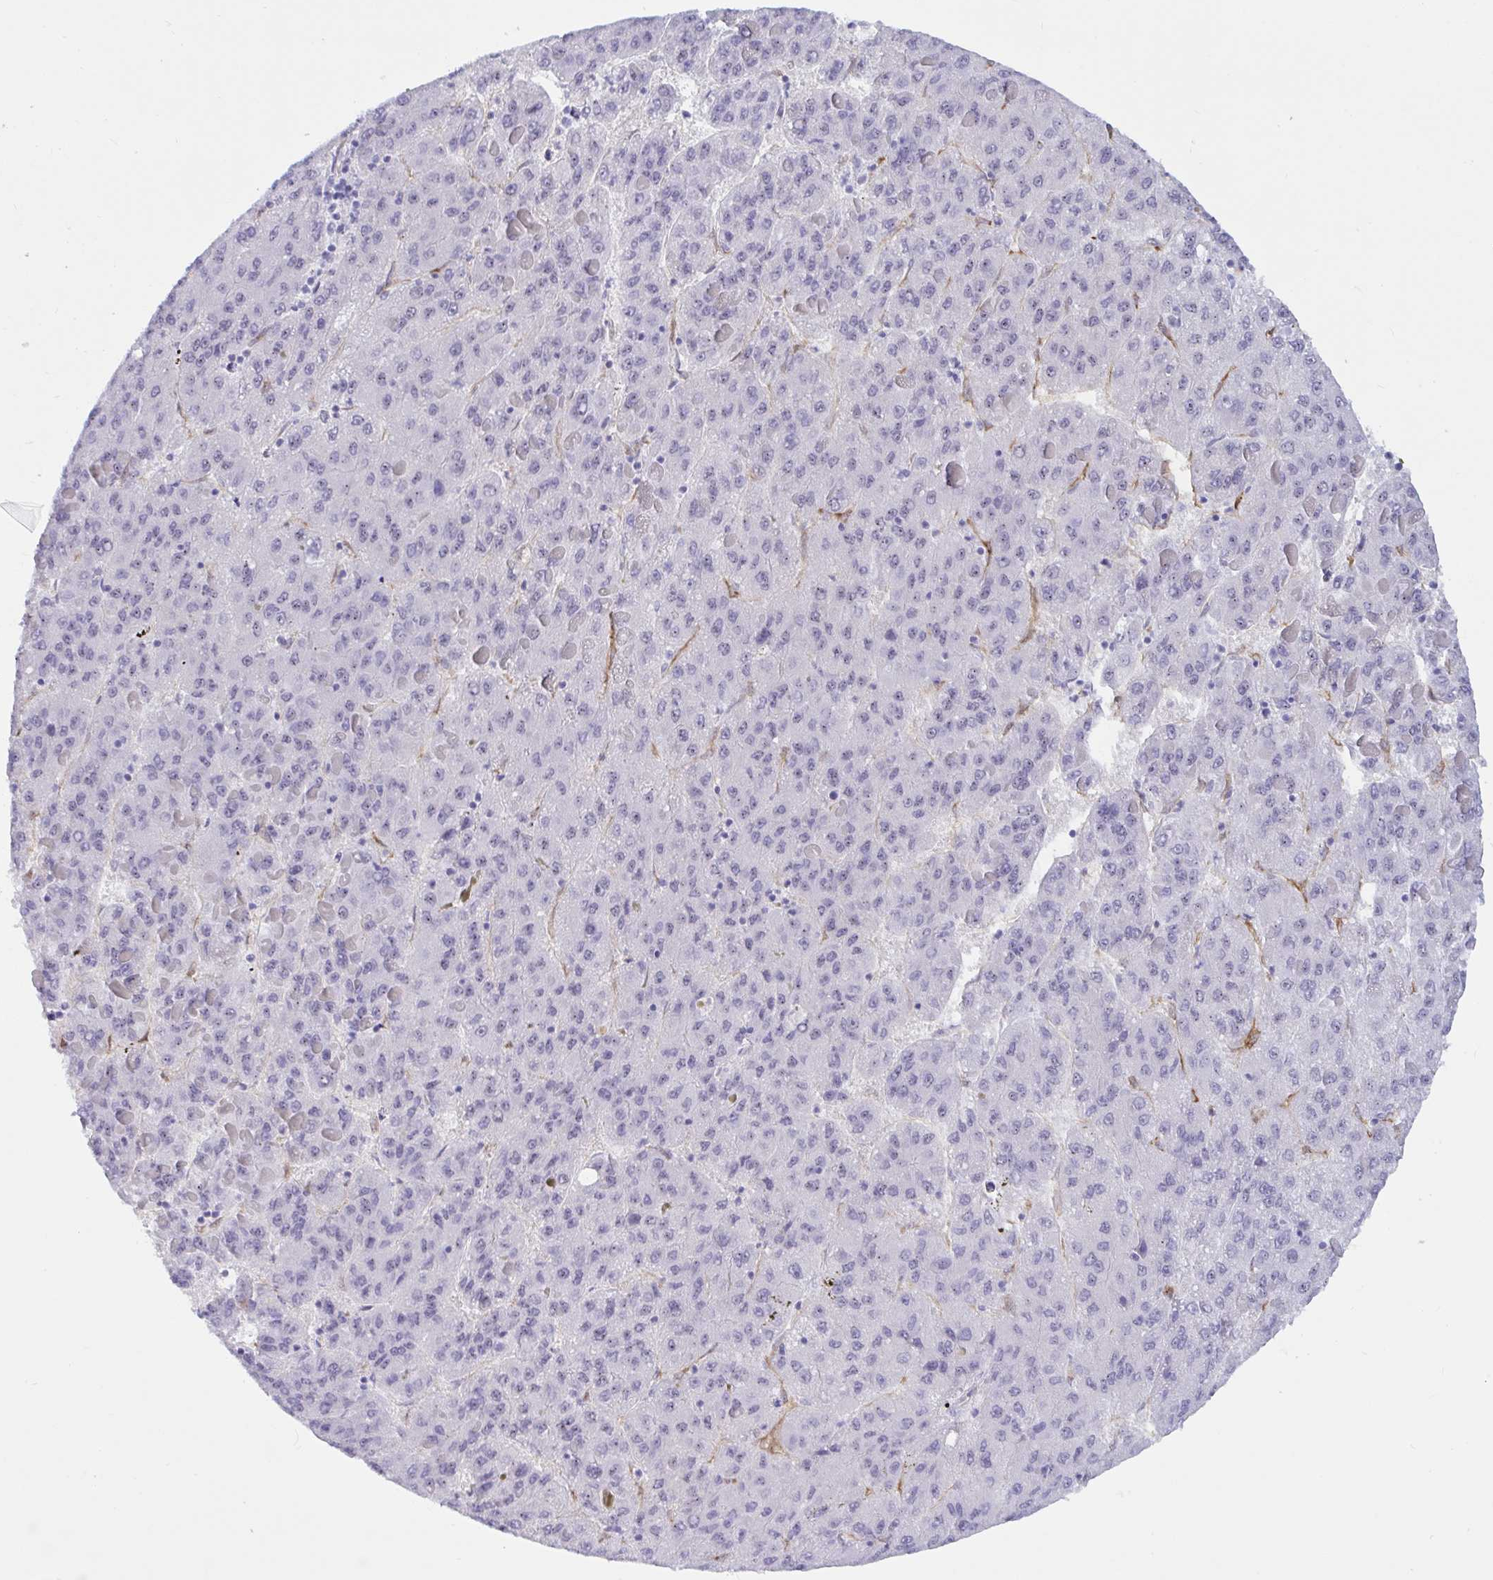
{"staining": {"intensity": "negative", "quantity": "none", "location": "none"}, "tissue": "liver cancer", "cell_type": "Tumor cells", "image_type": "cancer", "snomed": [{"axis": "morphology", "description": "Carcinoma, Hepatocellular, NOS"}, {"axis": "topography", "description": "Liver"}], "caption": "Image shows no protein expression in tumor cells of hepatocellular carcinoma (liver) tissue. (Stains: DAB (3,3'-diaminobenzidine) immunohistochemistry with hematoxylin counter stain, Microscopy: brightfield microscopy at high magnification).", "gene": "EML1", "patient": {"sex": "female", "age": 82}}